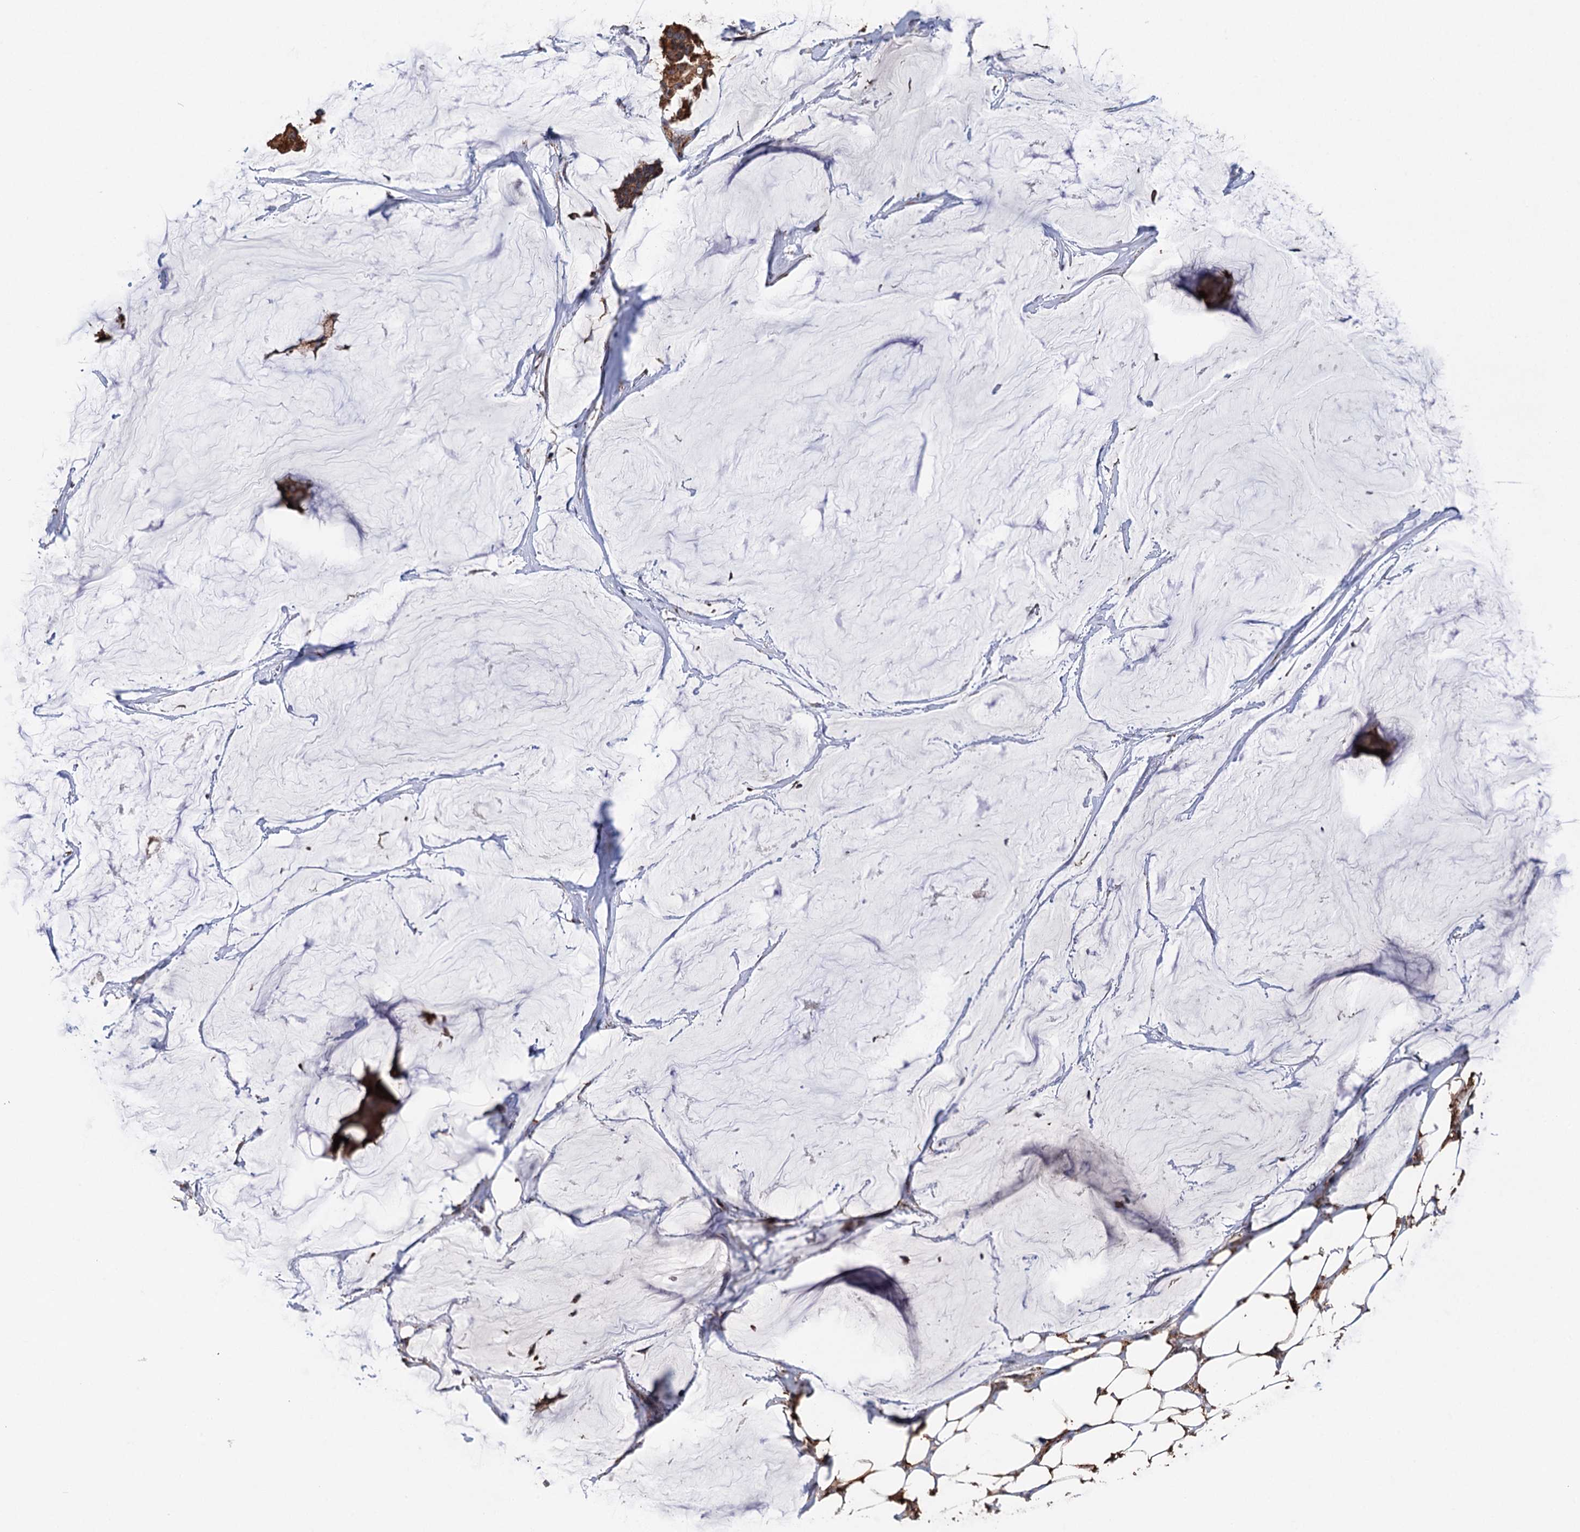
{"staining": {"intensity": "moderate", "quantity": ">75%", "location": "cytoplasmic/membranous"}, "tissue": "breast cancer", "cell_type": "Tumor cells", "image_type": "cancer", "snomed": [{"axis": "morphology", "description": "Duct carcinoma"}, {"axis": "topography", "description": "Breast"}], "caption": "Tumor cells demonstrate medium levels of moderate cytoplasmic/membranous expression in approximately >75% of cells in breast intraductal carcinoma.", "gene": "SUCLA2", "patient": {"sex": "female", "age": 93}}